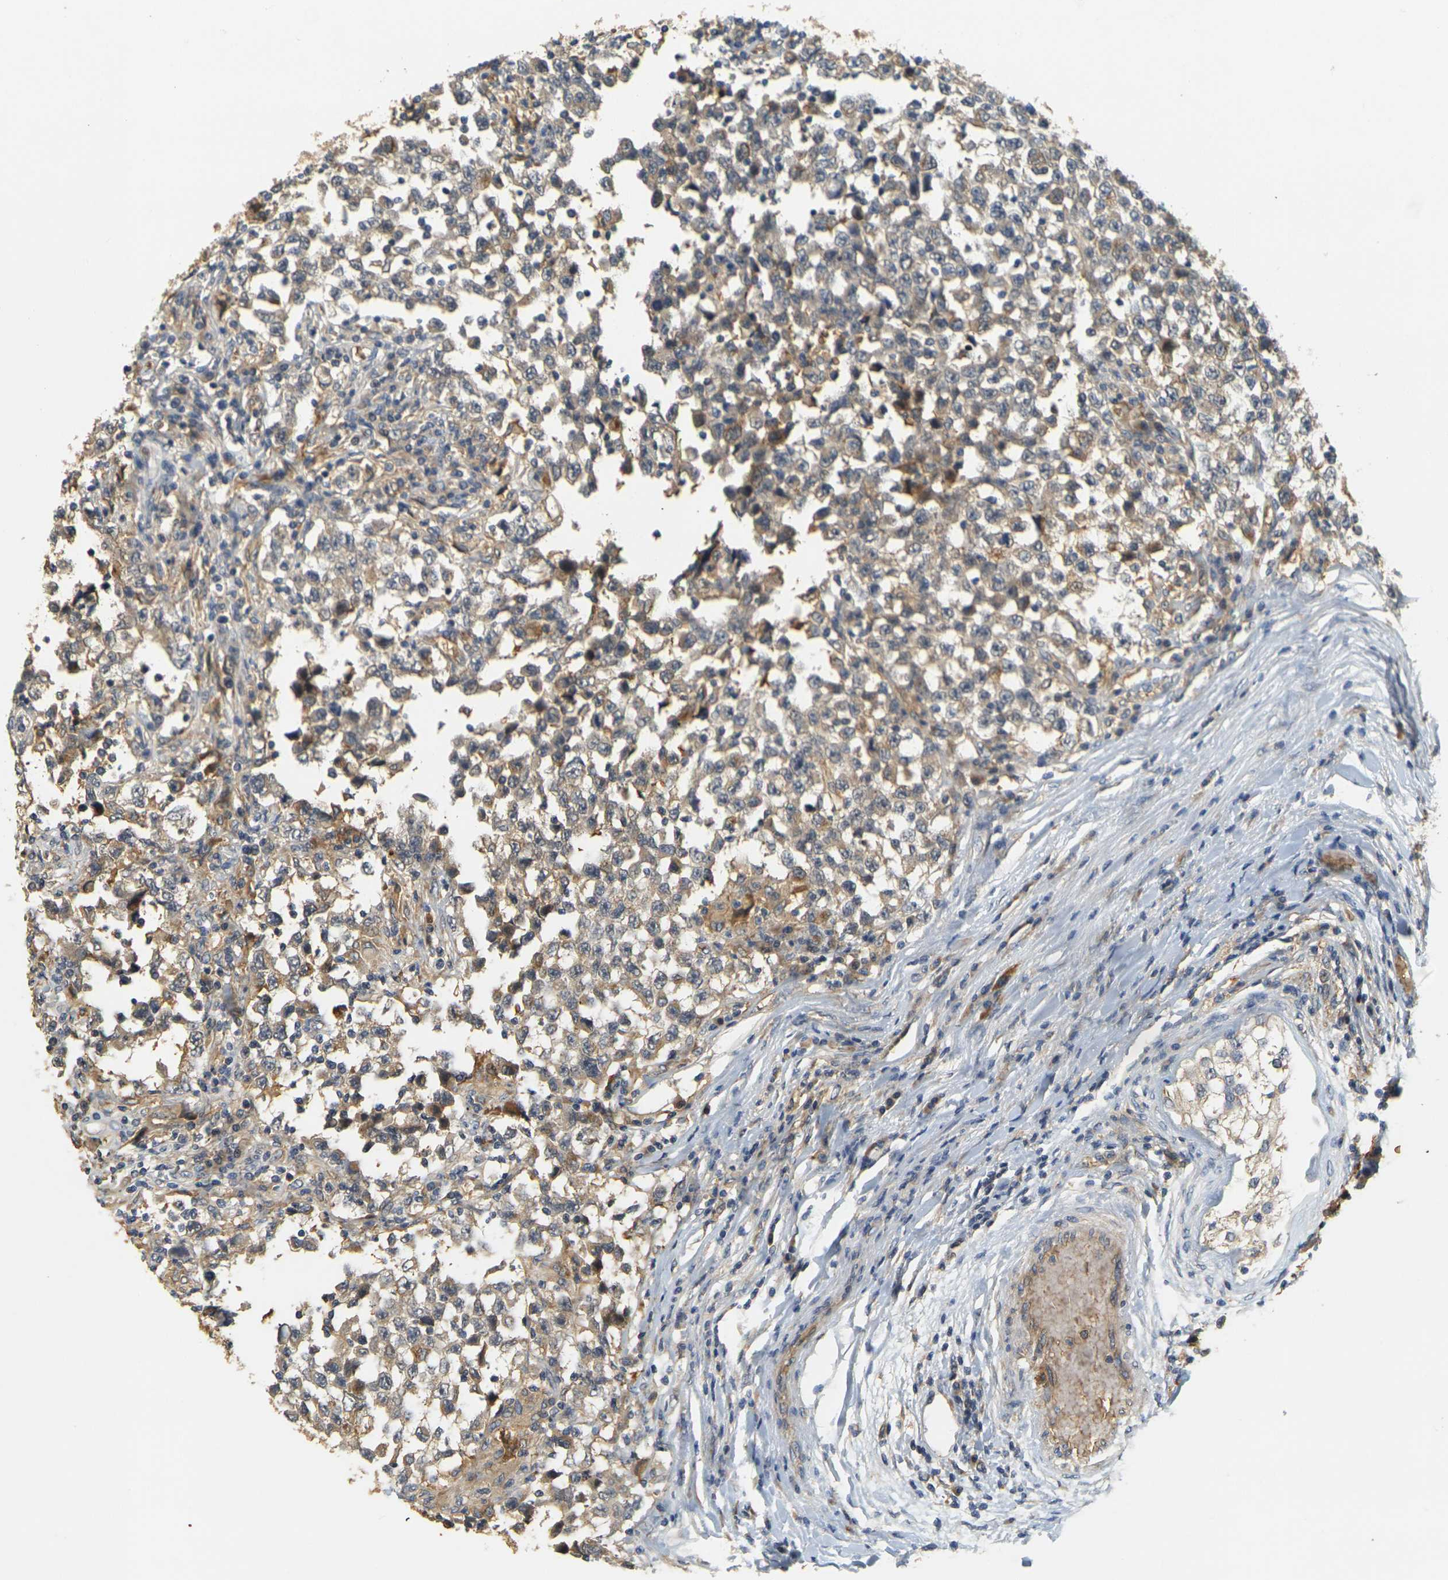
{"staining": {"intensity": "weak", "quantity": ">75%", "location": "cytoplasmic/membranous"}, "tissue": "testis cancer", "cell_type": "Tumor cells", "image_type": "cancer", "snomed": [{"axis": "morphology", "description": "Carcinoma, Embryonal, NOS"}, {"axis": "topography", "description": "Testis"}], "caption": "Human embryonal carcinoma (testis) stained for a protein (brown) demonstrates weak cytoplasmic/membranous positive positivity in about >75% of tumor cells.", "gene": "MEGF9", "patient": {"sex": "male", "age": 21}}